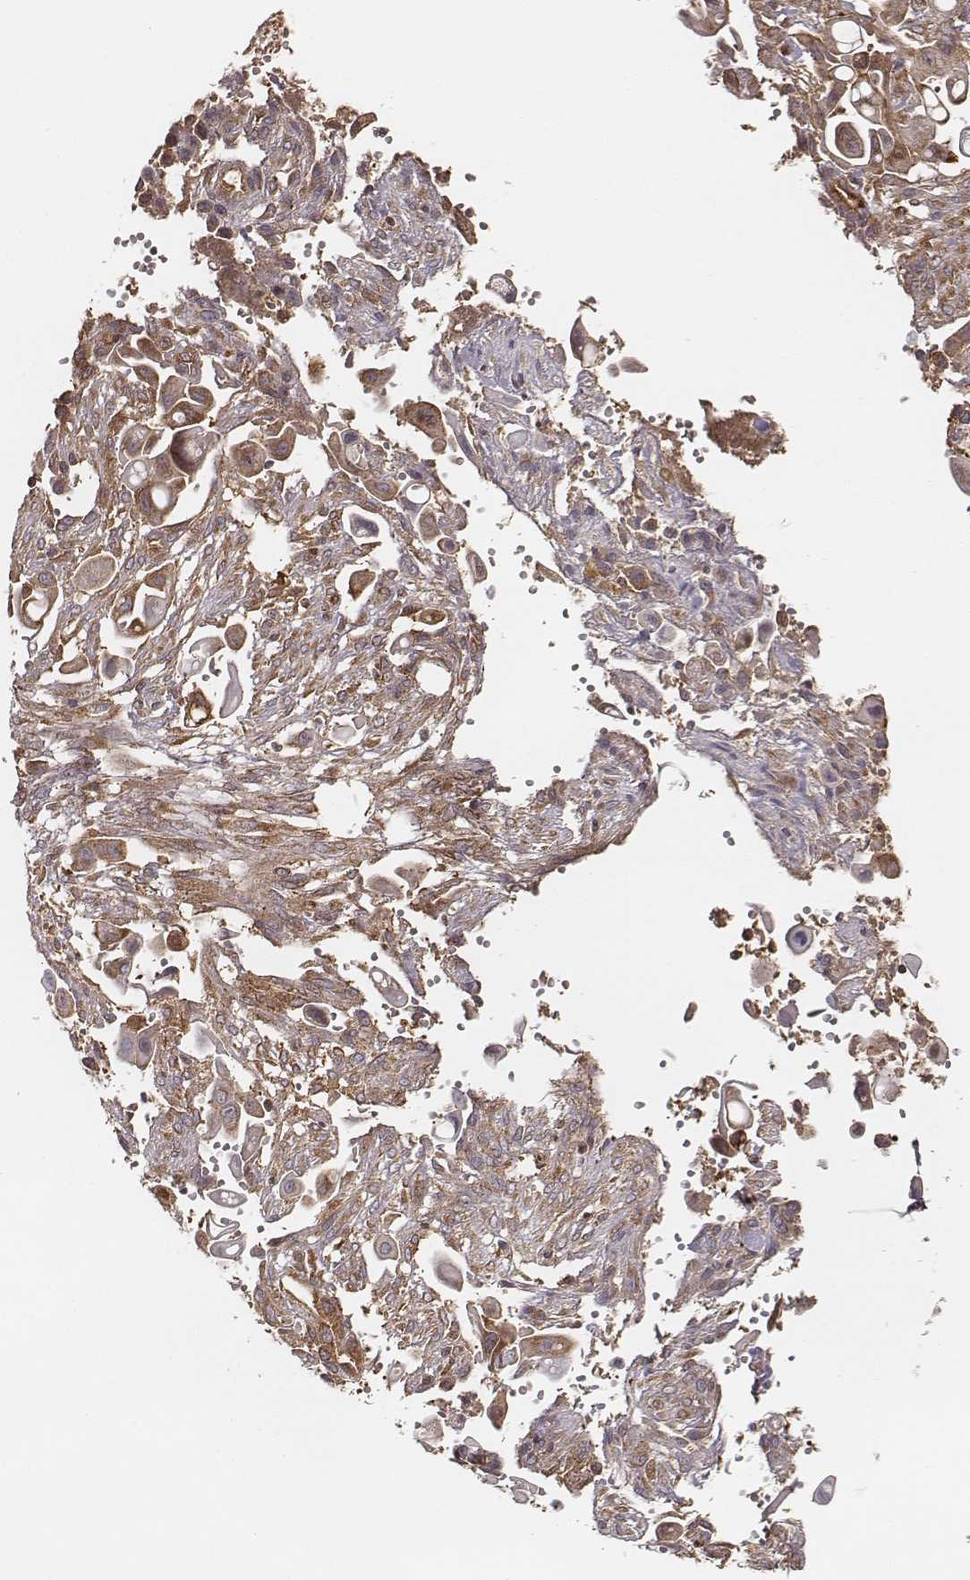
{"staining": {"intensity": "moderate", "quantity": ">75%", "location": "cytoplasmic/membranous"}, "tissue": "pancreatic cancer", "cell_type": "Tumor cells", "image_type": "cancer", "snomed": [{"axis": "morphology", "description": "Adenocarcinoma, NOS"}, {"axis": "topography", "description": "Pancreas"}], "caption": "The image displays a brown stain indicating the presence of a protein in the cytoplasmic/membranous of tumor cells in pancreatic cancer (adenocarcinoma).", "gene": "CARS1", "patient": {"sex": "male", "age": 50}}